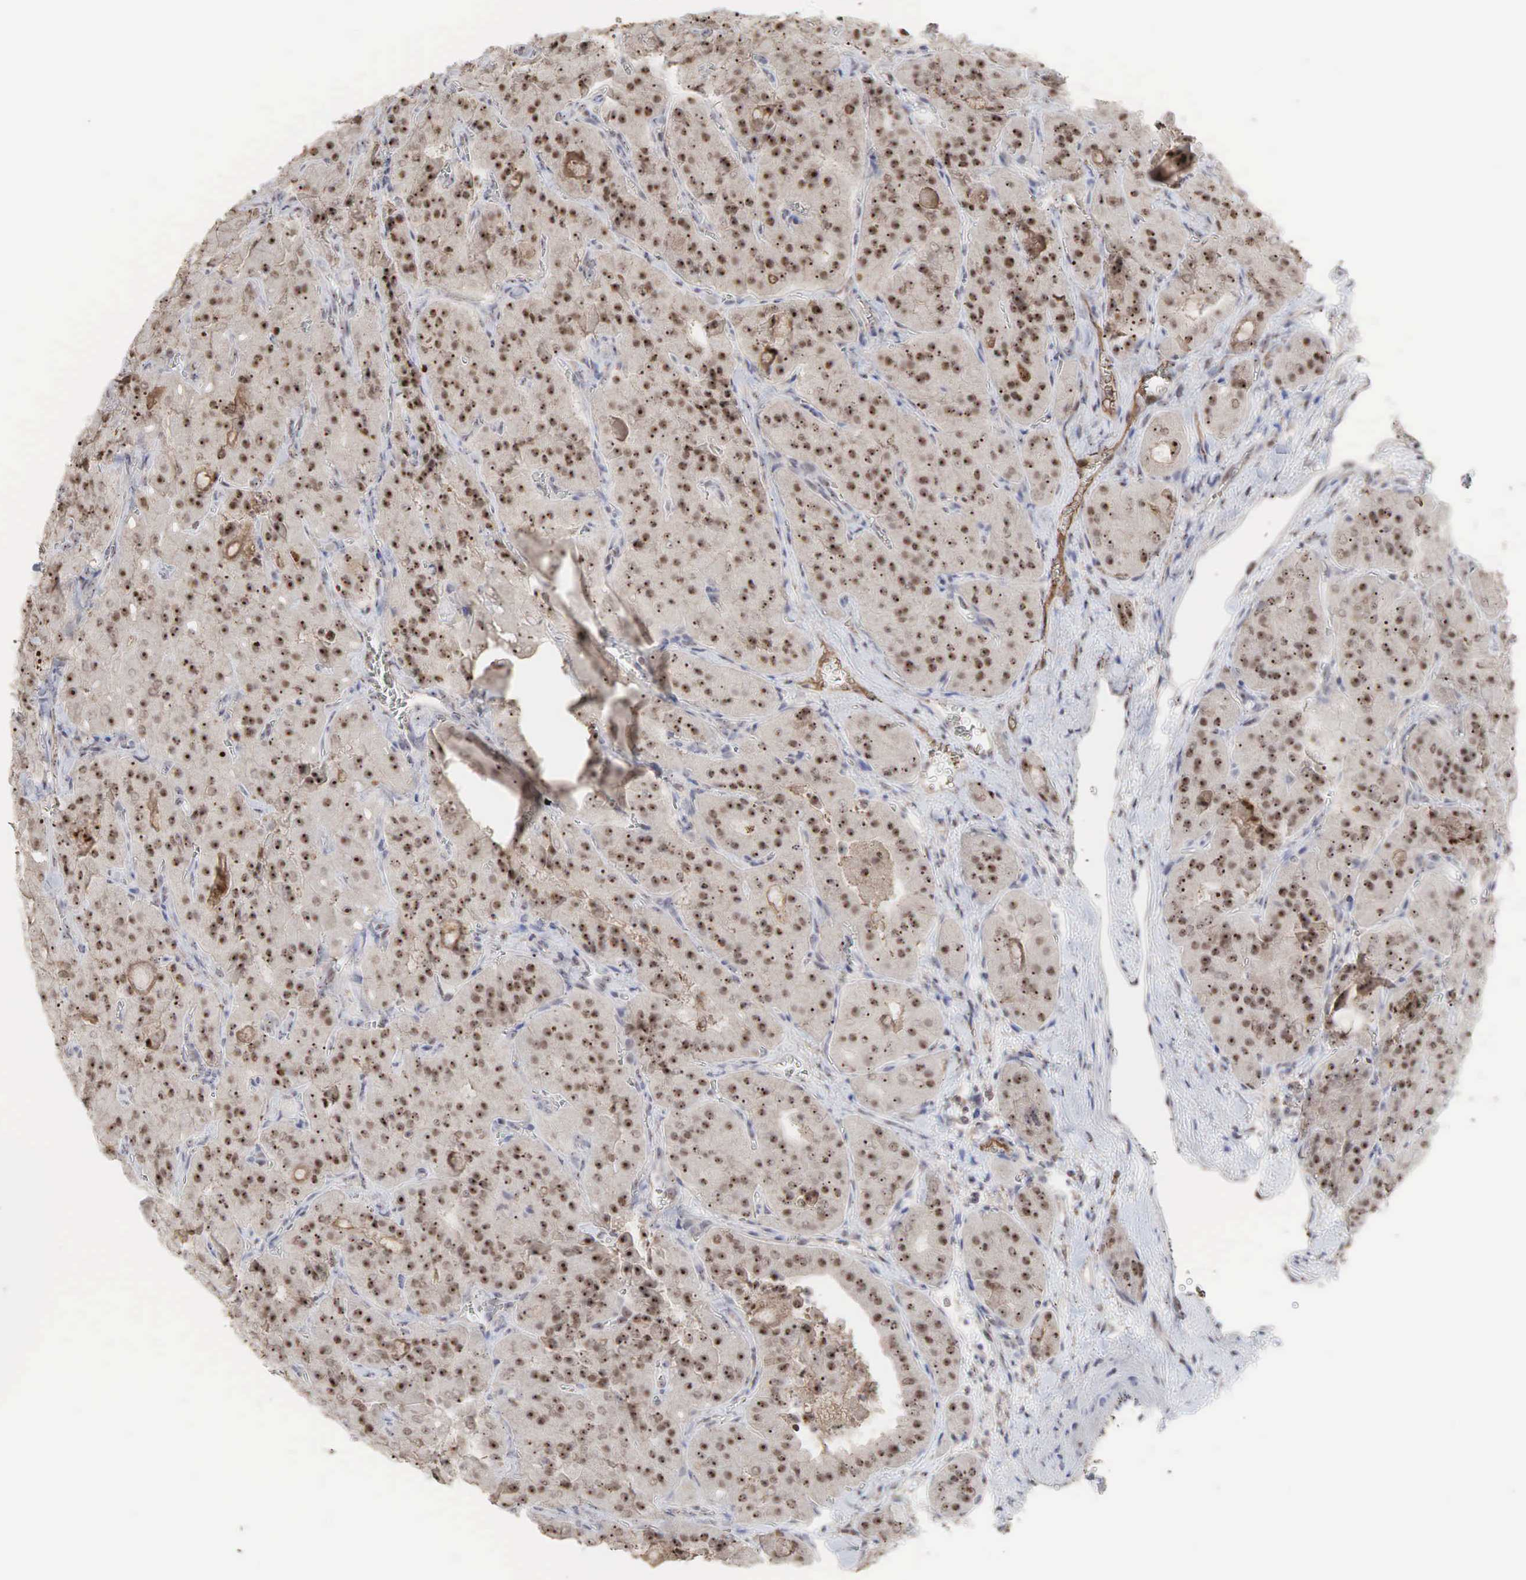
{"staining": {"intensity": "strong", "quantity": ">75%", "location": "cytoplasmic/membranous,nuclear"}, "tissue": "thyroid cancer", "cell_type": "Tumor cells", "image_type": "cancer", "snomed": [{"axis": "morphology", "description": "Carcinoma, NOS"}, {"axis": "topography", "description": "Thyroid gland"}], "caption": "An image showing strong cytoplasmic/membranous and nuclear expression in about >75% of tumor cells in thyroid cancer, as visualized by brown immunohistochemical staining.", "gene": "DKC1", "patient": {"sex": "male", "age": 76}}